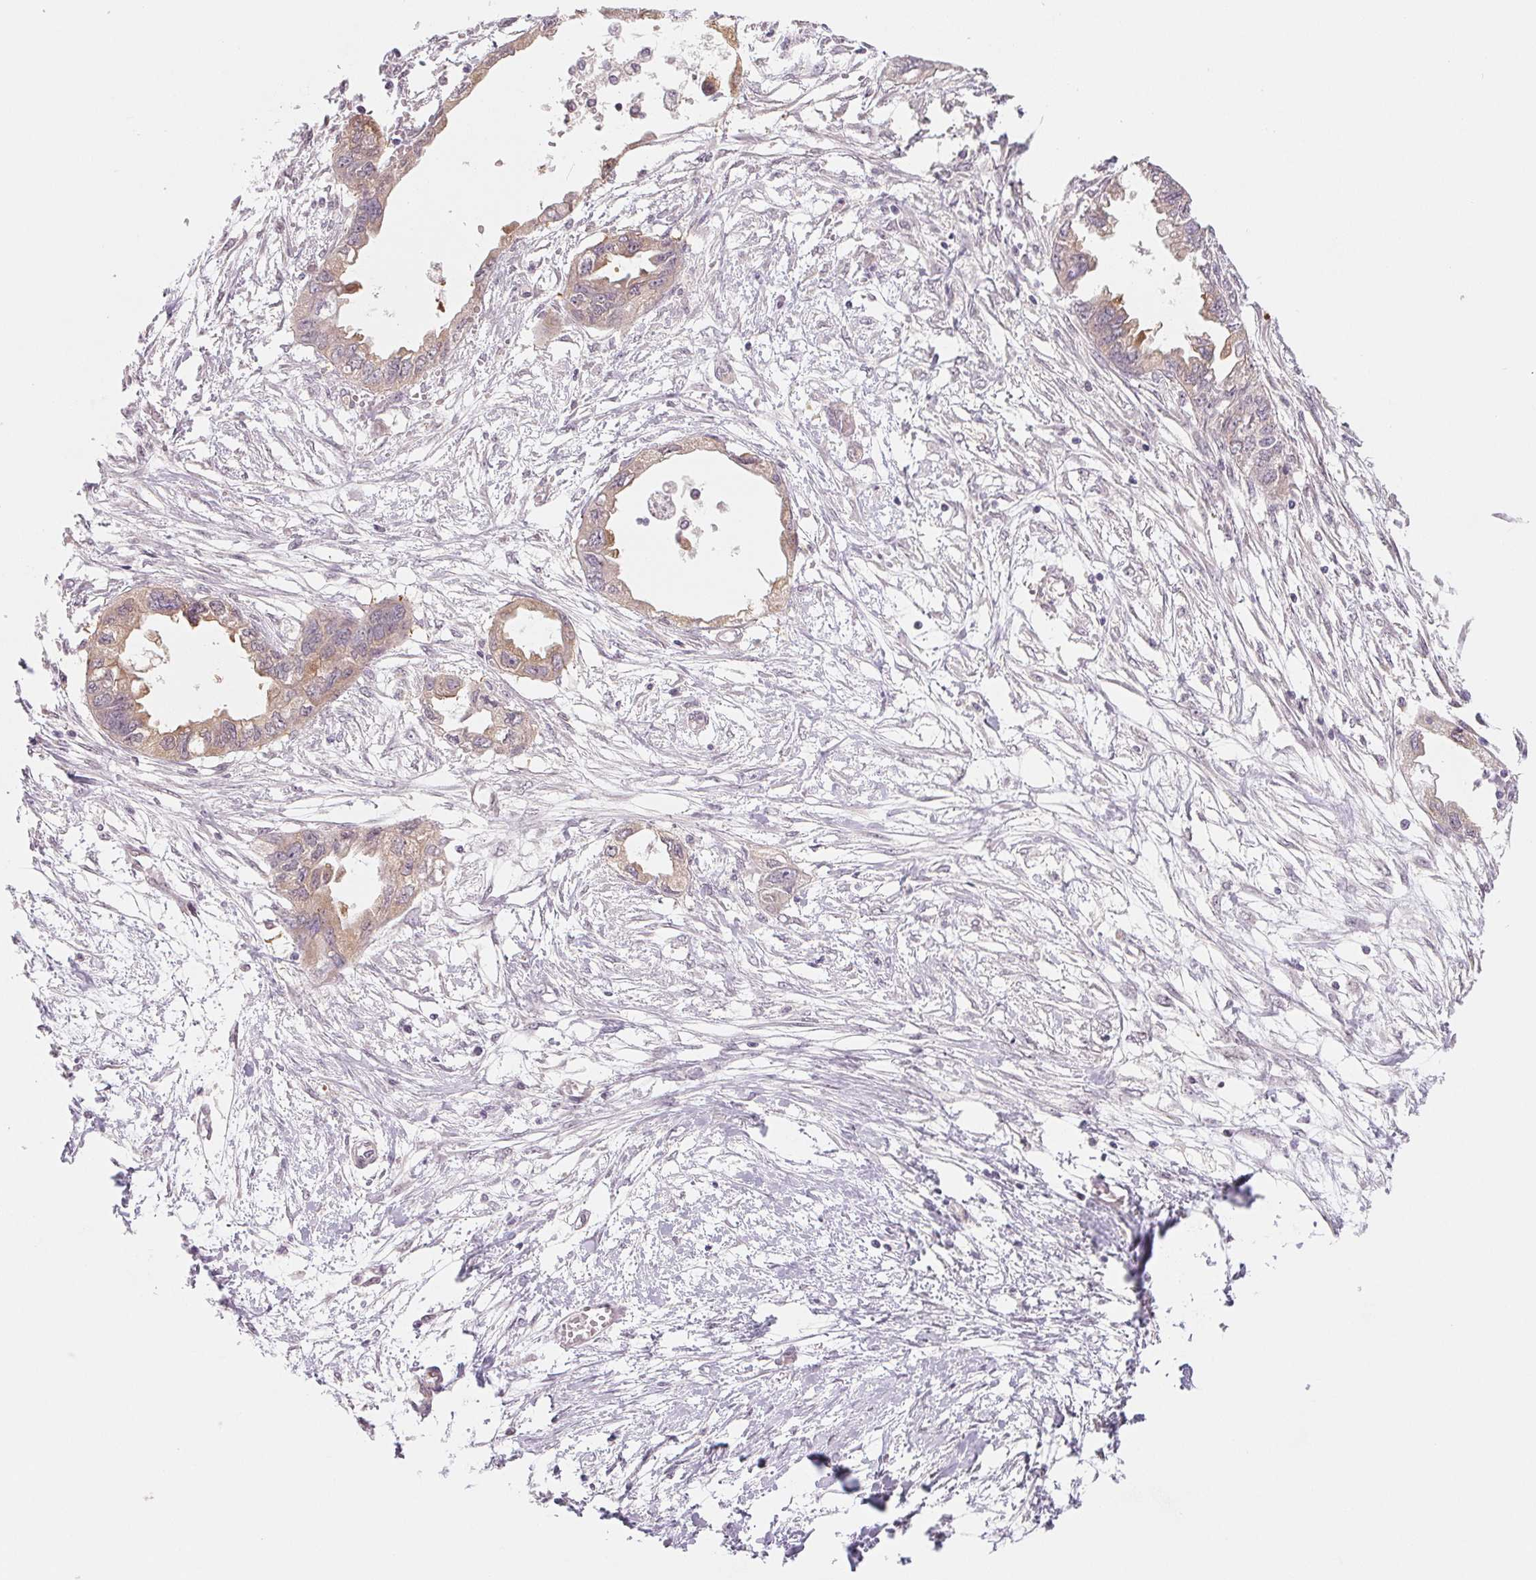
{"staining": {"intensity": "weak", "quantity": ">75%", "location": "cytoplasmic/membranous"}, "tissue": "endometrial cancer", "cell_type": "Tumor cells", "image_type": "cancer", "snomed": [{"axis": "morphology", "description": "Adenocarcinoma, NOS"}, {"axis": "morphology", "description": "Adenocarcinoma, metastatic, NOS"}, {"axis": "topography", "description": "Adipose tissue"}, {"axis": "topography", "description": "Endometrium"}], "caption": "There is low levels of weak cytoplasmic/membranous expression in tumor cells of endometrial cancer (adenocarcinoma), as demonstrated by immunohistochemical staining (brown color).", "gene": "DNAJB6", "patient": {"sex": "female", "age": 67}}